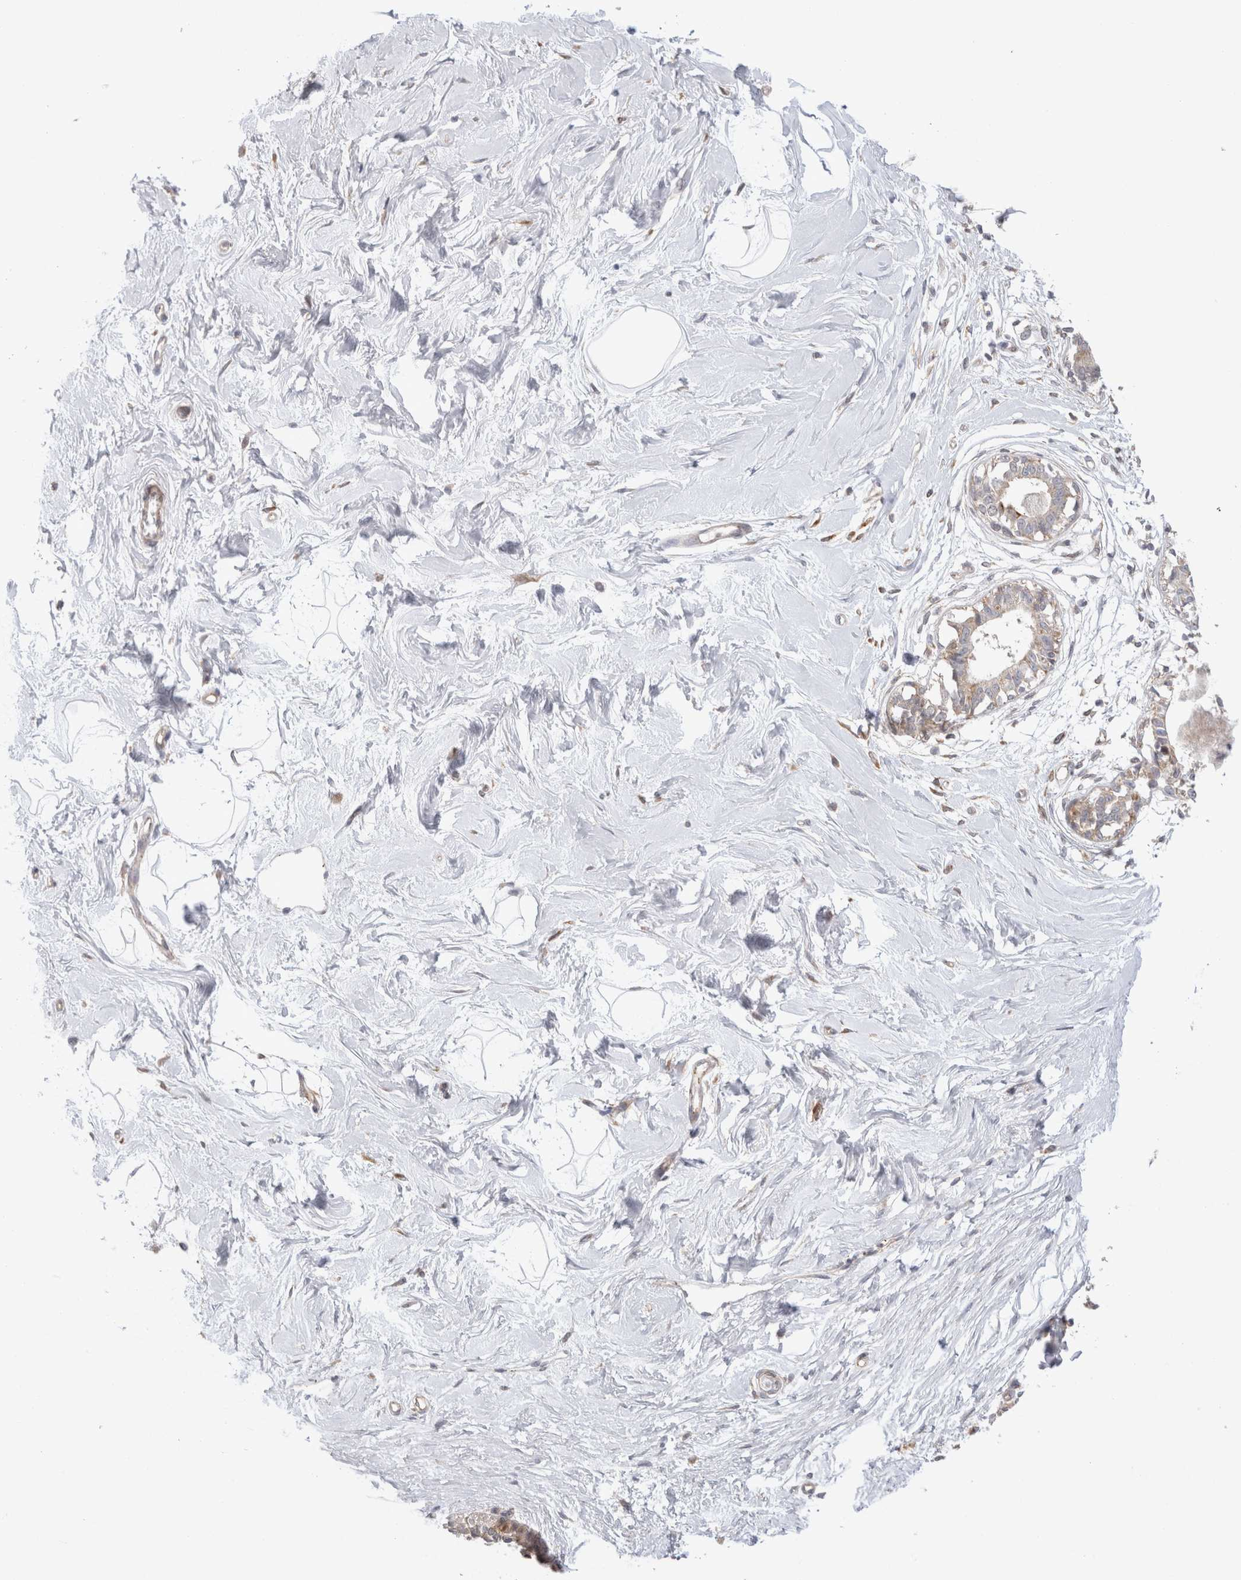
{"staining": {"intensity": "negative", "quantity": "none", "location": "none"}, "tissue": "breast", "cell_type": "Adipocytes", "image_type": "normal", "snomed": [{"axis": "morphology", "description": "Normal tissue, NOS"}, {"axis": "topography", "description": "Breast"}], "caption": "DAB (3,3'-diaminobenzidine) immunohistochemical staining of benign breast demonstrates no significant positivity in adipocytes.", "gene": "NPC1", "patient": {"sex": "female", "age": 45}}